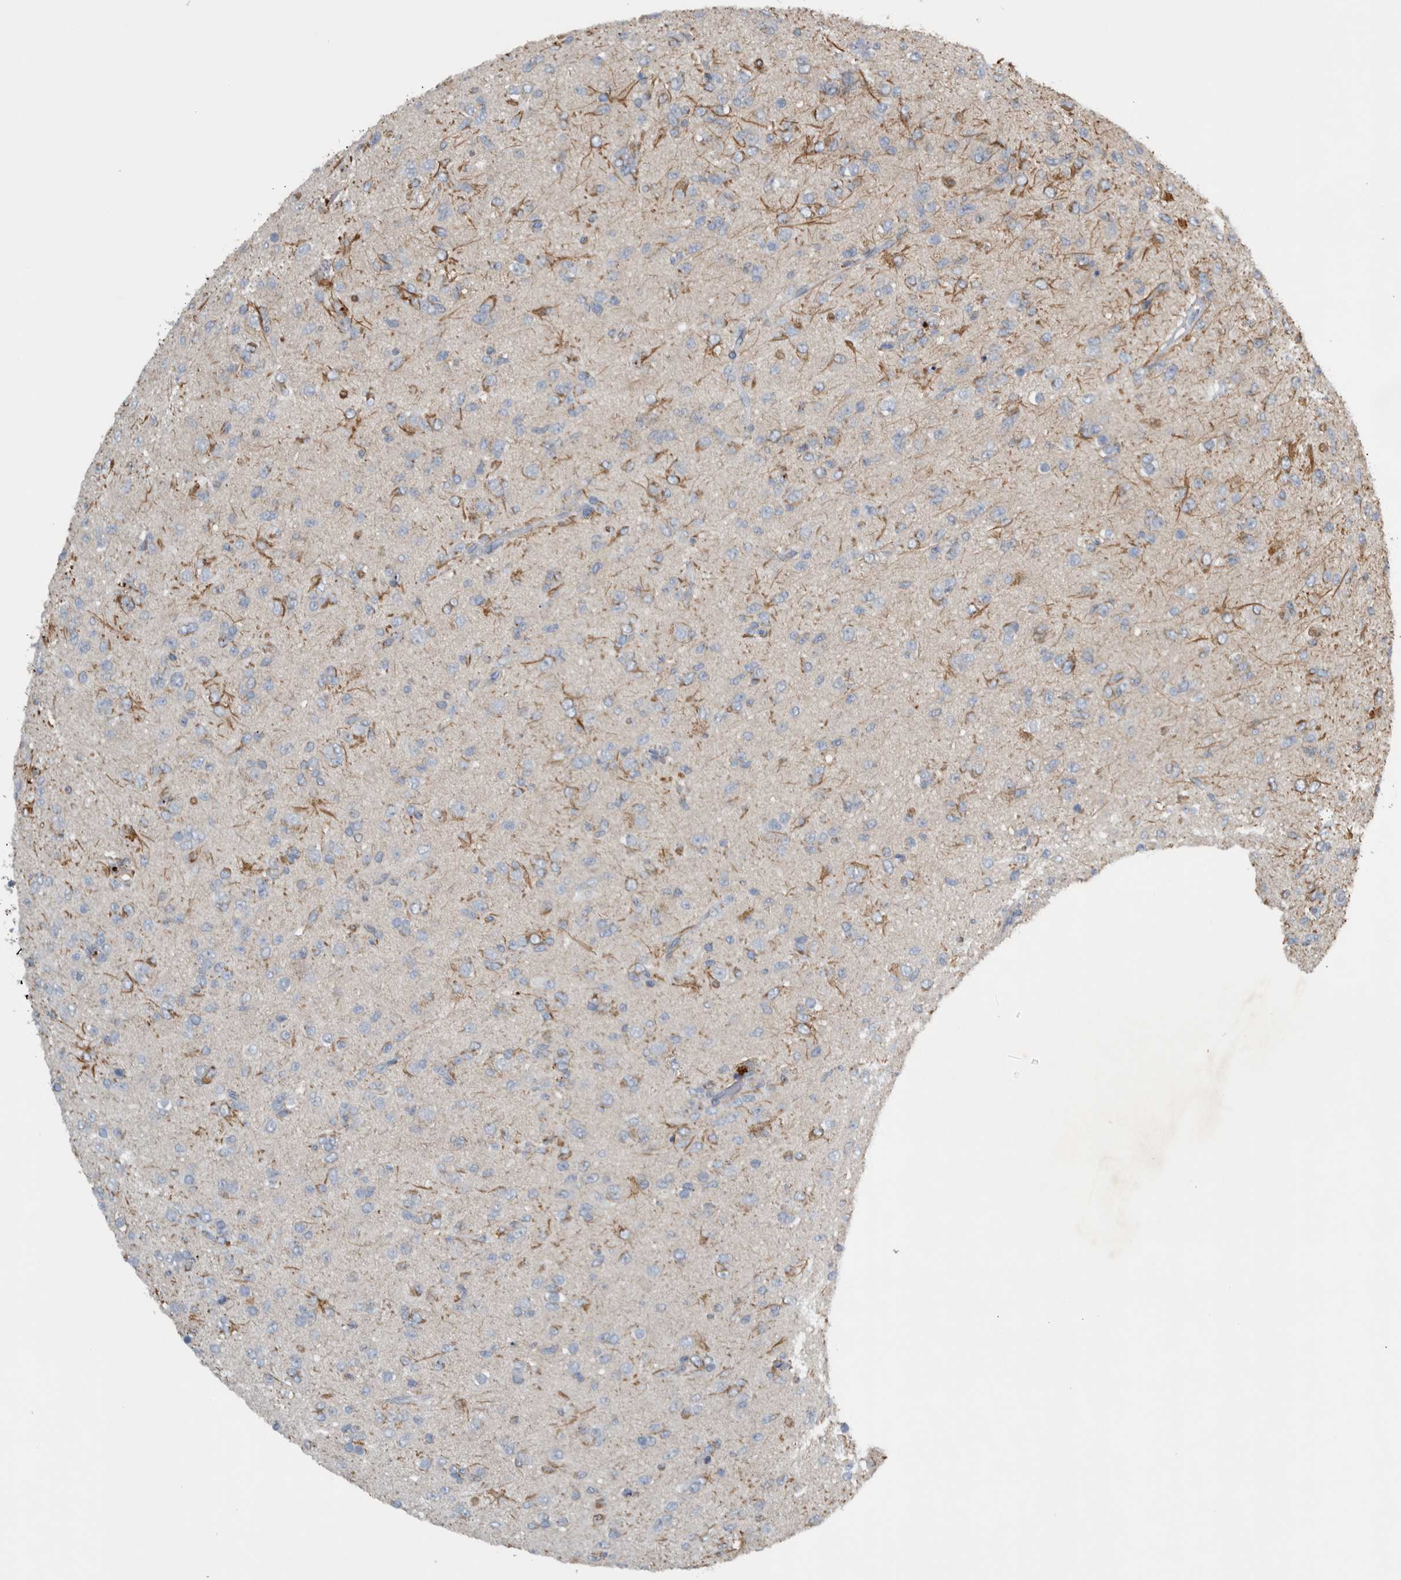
{"staining": {"intensity": "moderate", "quantity": "<25%", "location": "cytoplasmic/membranous"}, "tissue": "glioma", "cell_type": "Tumor cells", "image_type": "cancer", "snomed": [{"axis": "morphology", "description": "Glioma, malignant, Low grade"}, {"axis": "topography", "description": "Brain"}], "caption": "This is a photomicrograph of immunohistochemistry staining of glioma, which shows moderate staining in the cytoplasmic/membranous of tumor cells.", "gene": "NT5C2", "patient": {"sex": "male", "age": 65}}